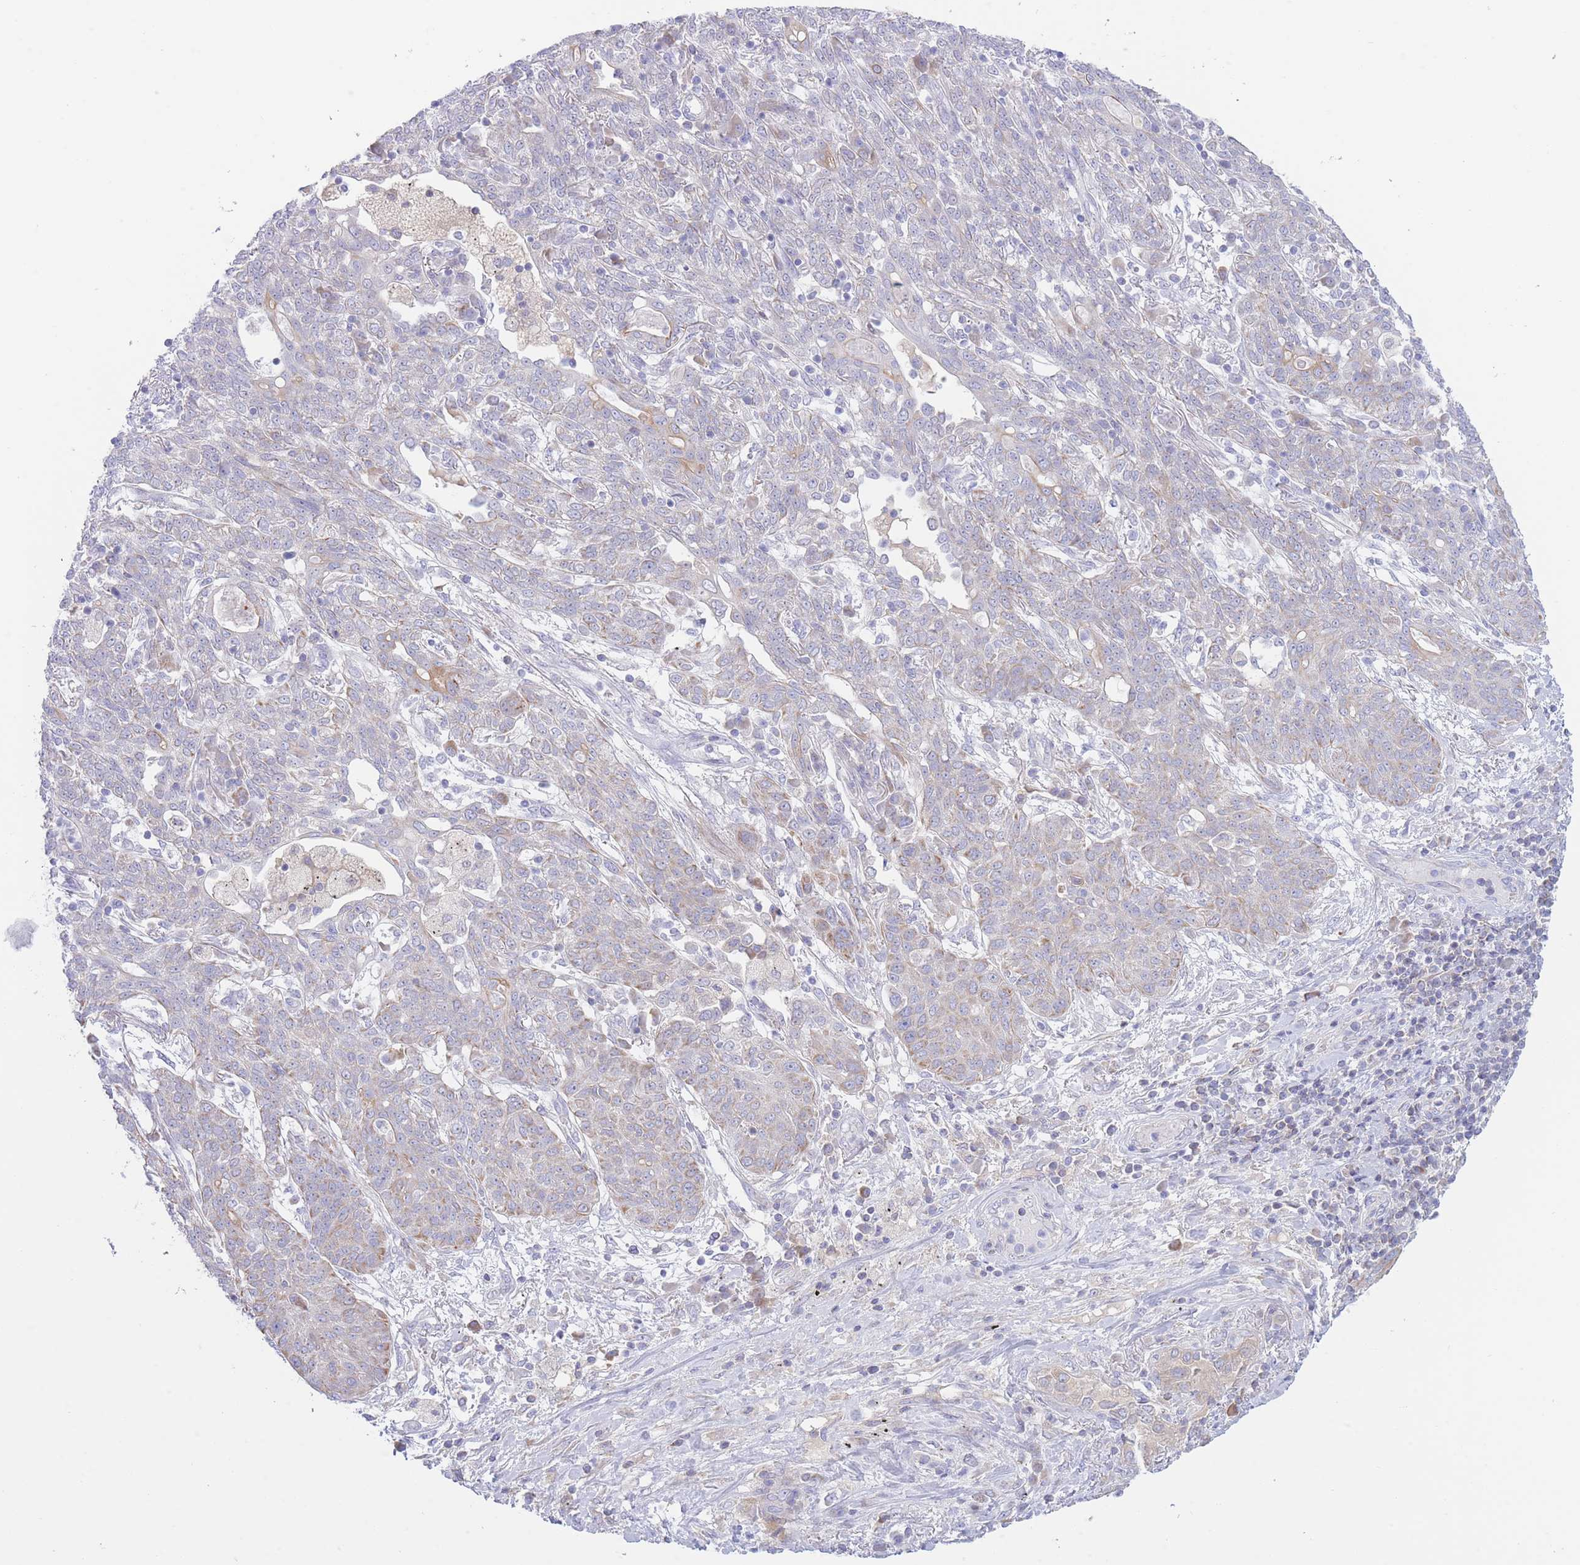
{"staining": {"intensity": "weak", "quantity": "<25%", "location": "cytoplasmic/membranous"}, "tissue": "lung cancer", "cell_type": "Tumor cells", "image_type": "cancer", "snomed": [{"axis": "morphology", "description": "Squamous cell carcinoma, NOS"}, {"axis": "topography", "description": "Lung"}], "caption": "Tumor cells are negative for protein expression in human squamous cell carcinoma (lung).", "gene": "NANP", "patient": {"sex": "female", "age": 70}}